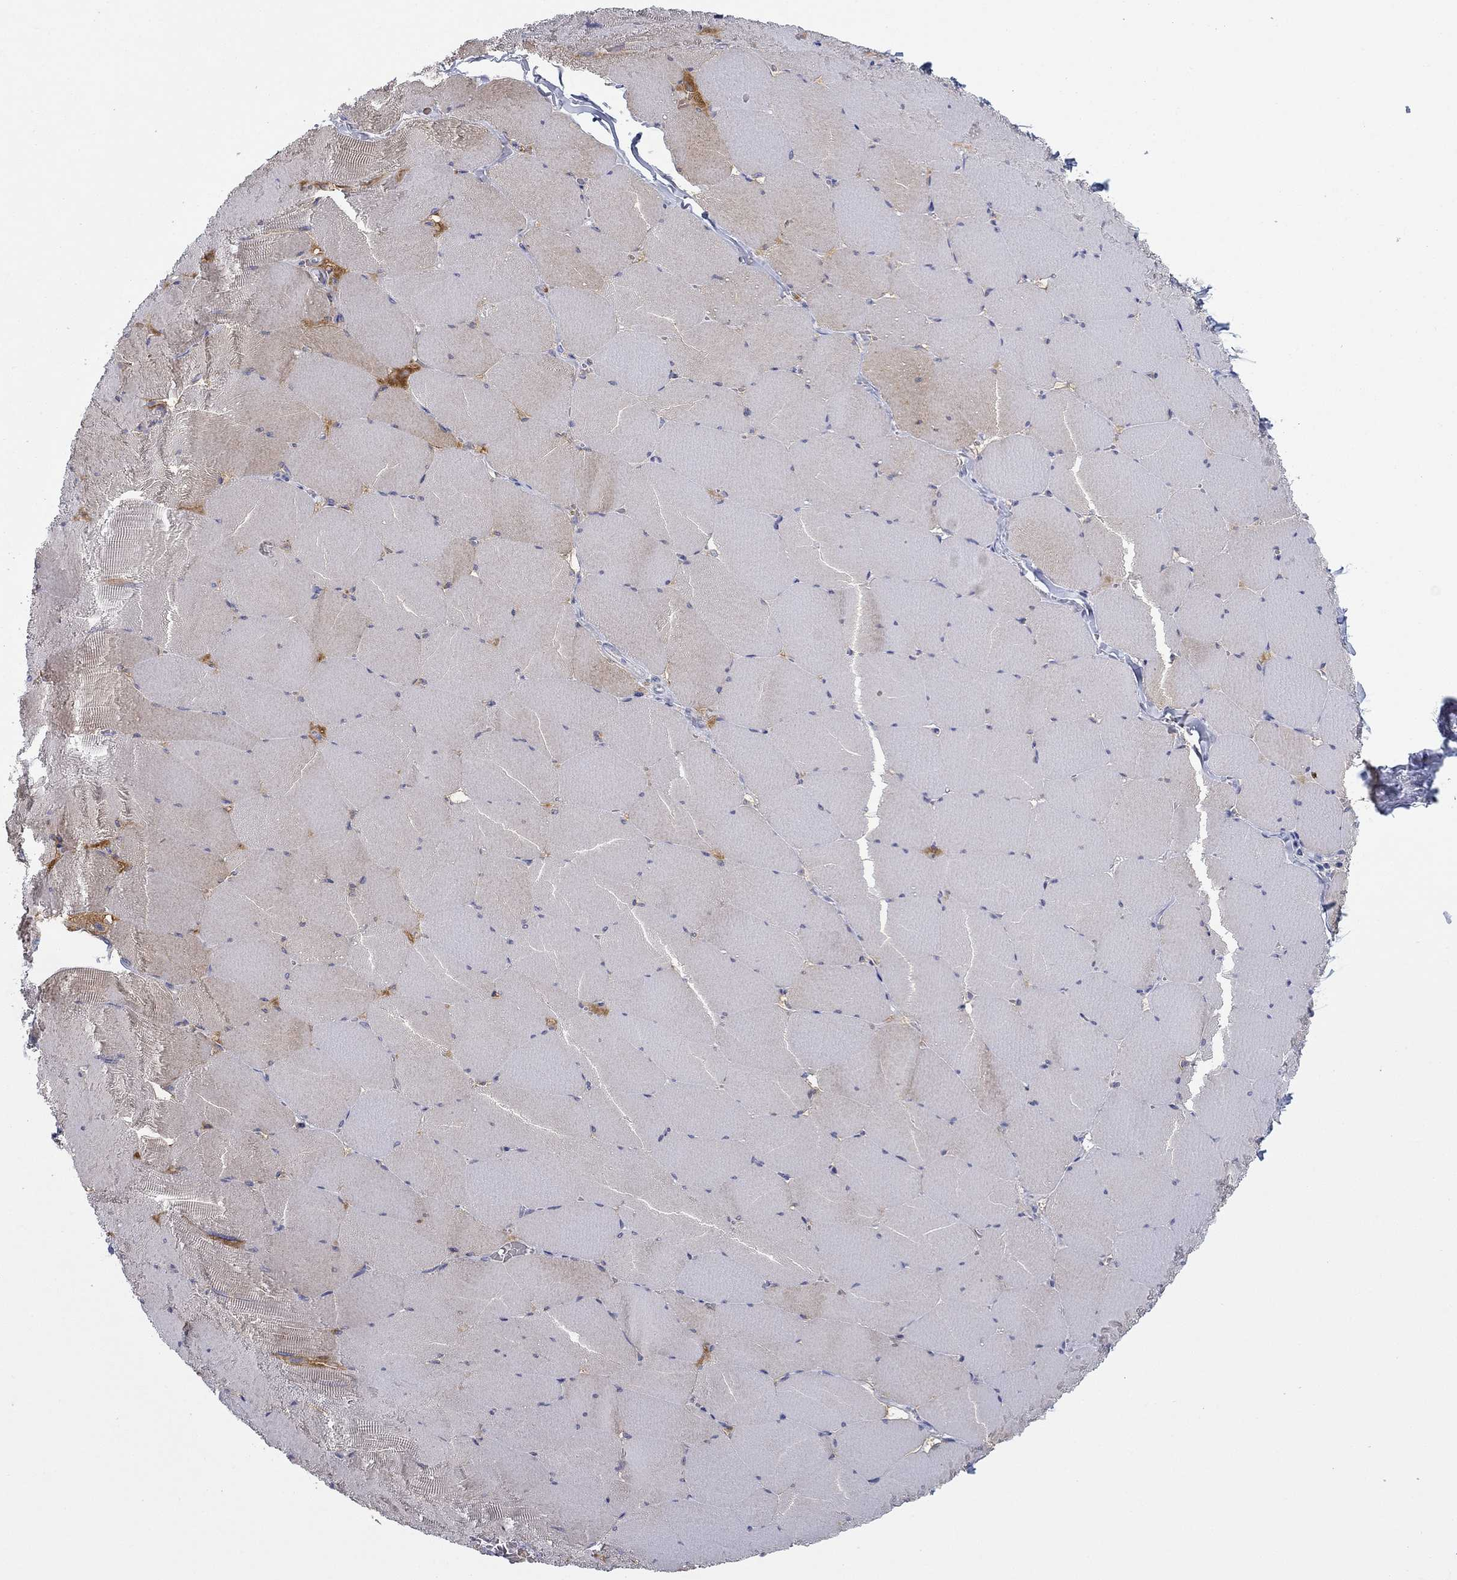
{"staining": {"intensity": "negative", "quantity": "none", "location": "none"}, "tissue": "skeletal muscle", "cell_type": "Myocytes", "image_type": "normal", "snomed": [{"axis": "morphology", "description": "Normal tissue, NOS"}, {"axis": "morphology", "description": "Malignant melanoma, Metastatic site"}, {"axis": "topography", "description": "Skeletal muscle"}], "caption": "A high-resolution micrograph shows IHC staining of benign skeletal muscle, which displays no significant positivity in myocytes.", "gene": "GPC1", "patient": {"sex": "male", "age": 50}}